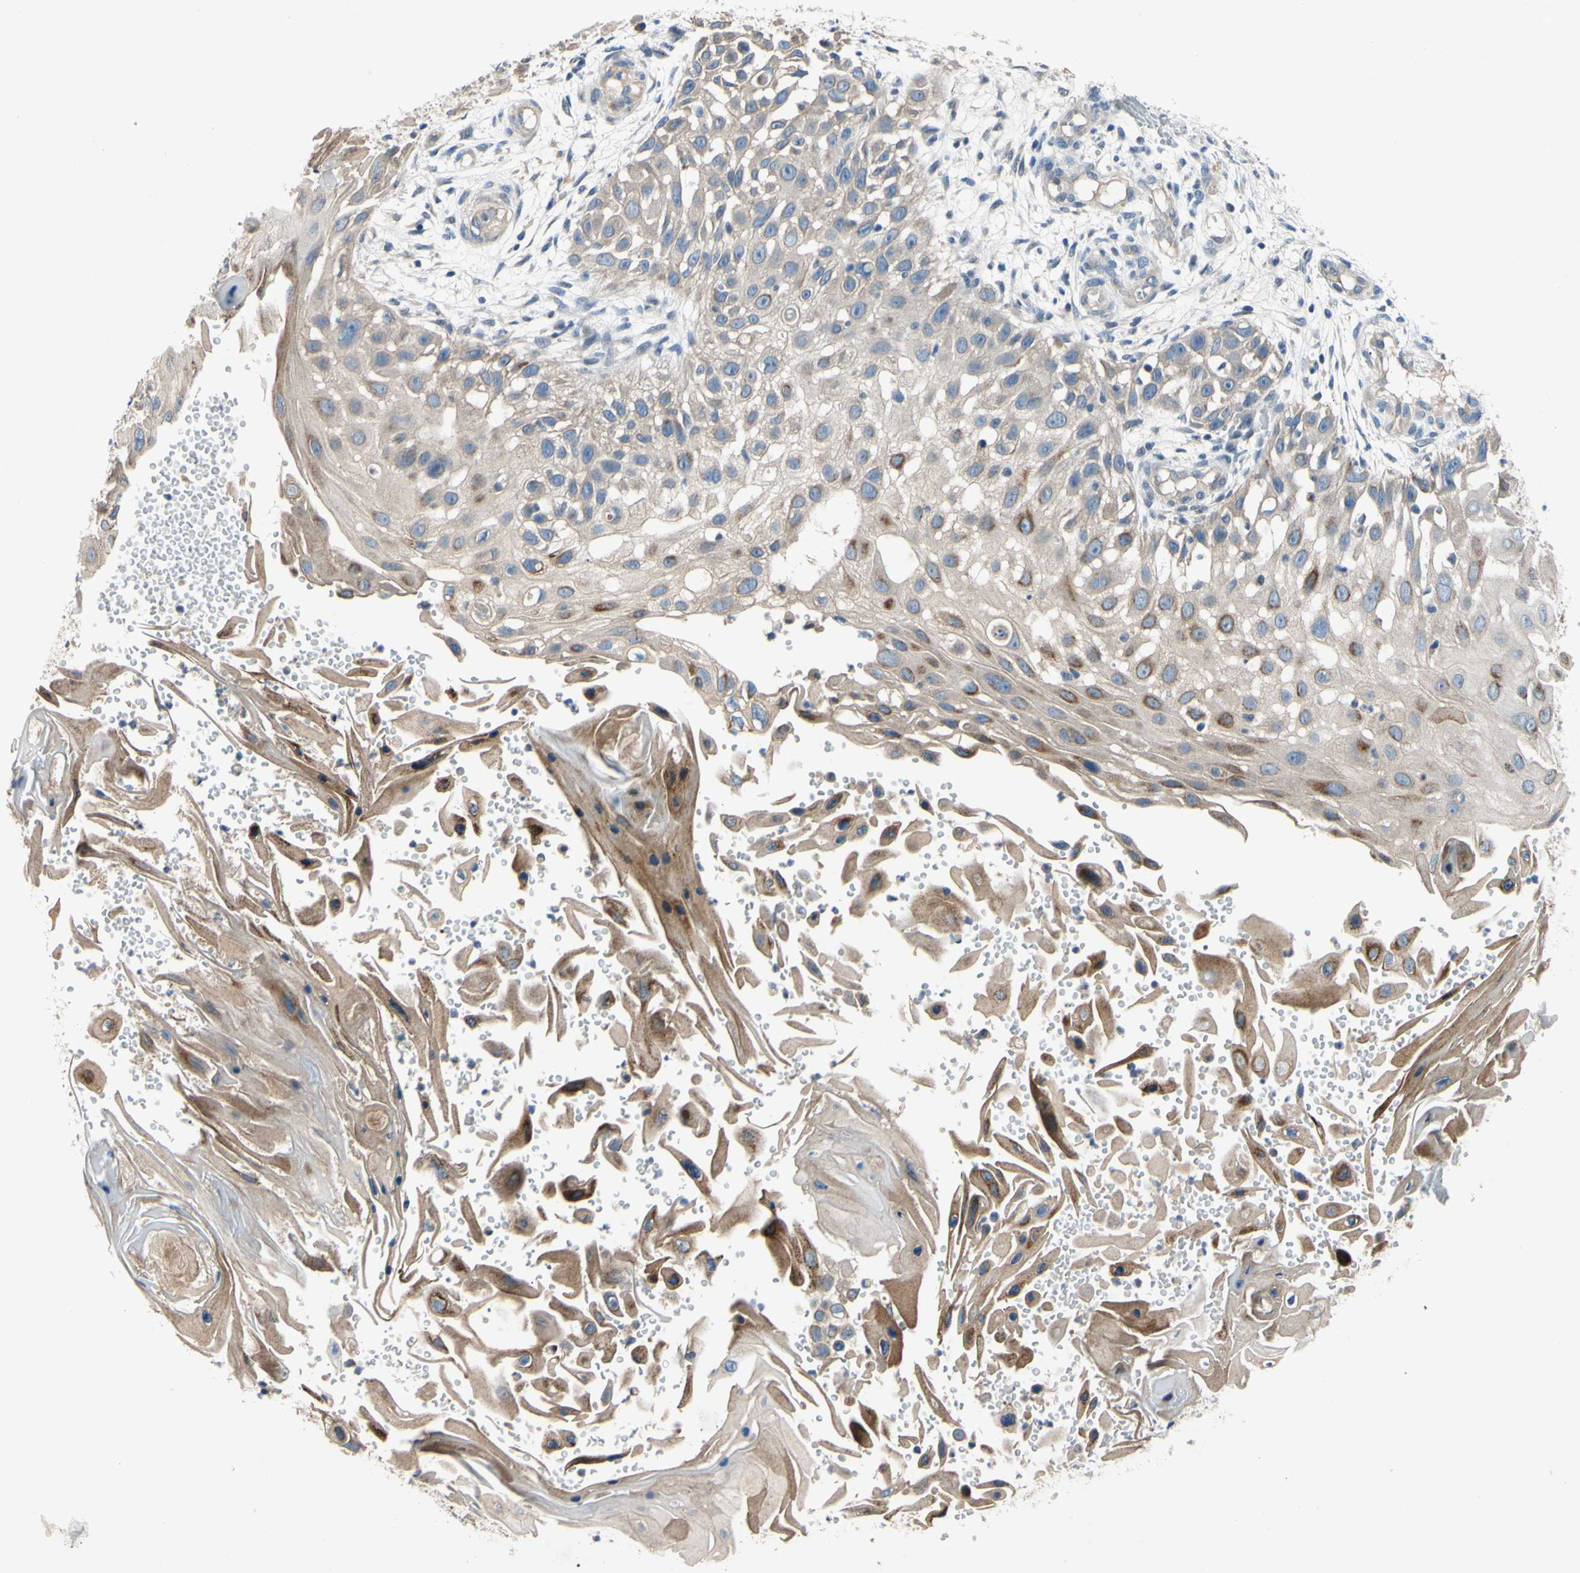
{"staining": {"intensity": "moderate", "quantity": "<25%", "location": "cytoplasmic/membranous"}, "tissue": "skin cancer", "cell_type": "Tumor cells", "image_type": "cancer", "snomed": [{"axis": "morphology", "description": "Squamous cell carcinoma, NOS"}, {"axis": "topography", "description": "Skin"}], "caption": "This is a histology image of immunohistochemistry staining of skin cancer, which shows moderate positivity in the cytoplasmic/membranous of tumor cells.", "gene": "HILPDA", "patient": {"sex": "female", "age": 44}}